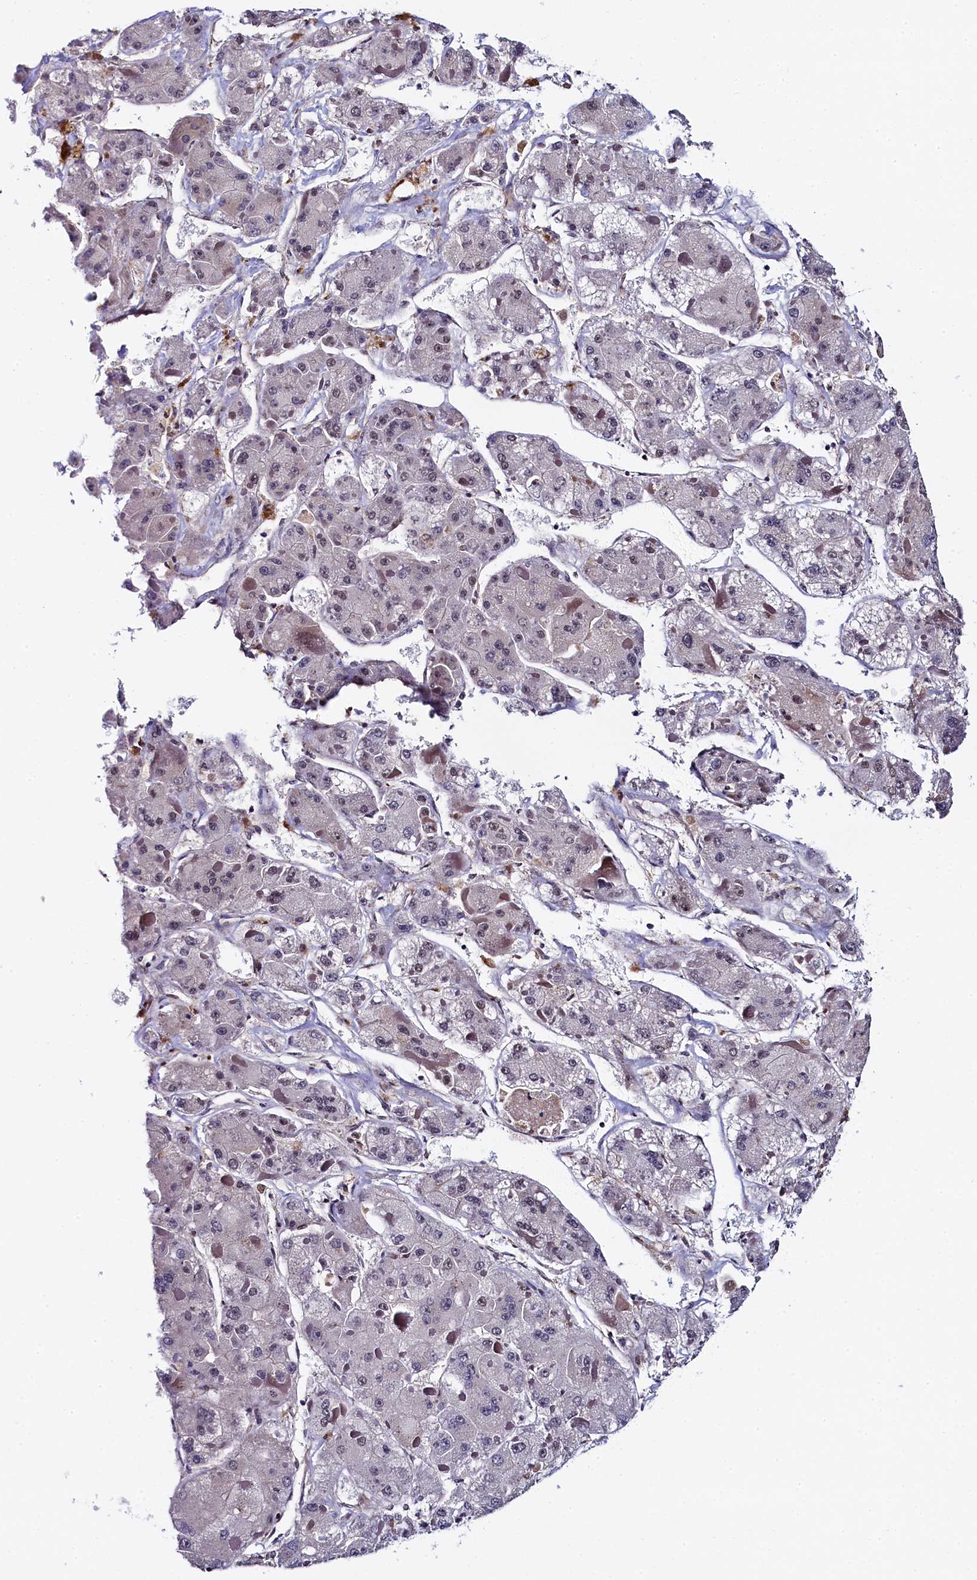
{"staining": {"intensity": "weak", "quantity": "<25%", "location": "nuclear"}, "tissue": "liver cancer", "cell_type": "Tumor cells", "image_type": "cancer", "snomed": [{"axis": "morphology", "description": "Carcinoma, Hepatocellular, NOS"}, {"axis": "topography", "description": "Liver"}], "caption": "This is an immunohistochemistry photomicrograph of human hepatocellular carcinoma (liver). There is no expression in tumor cells.", "gene": "INTS14", "patient": {"sex": "female", "age": 73}}